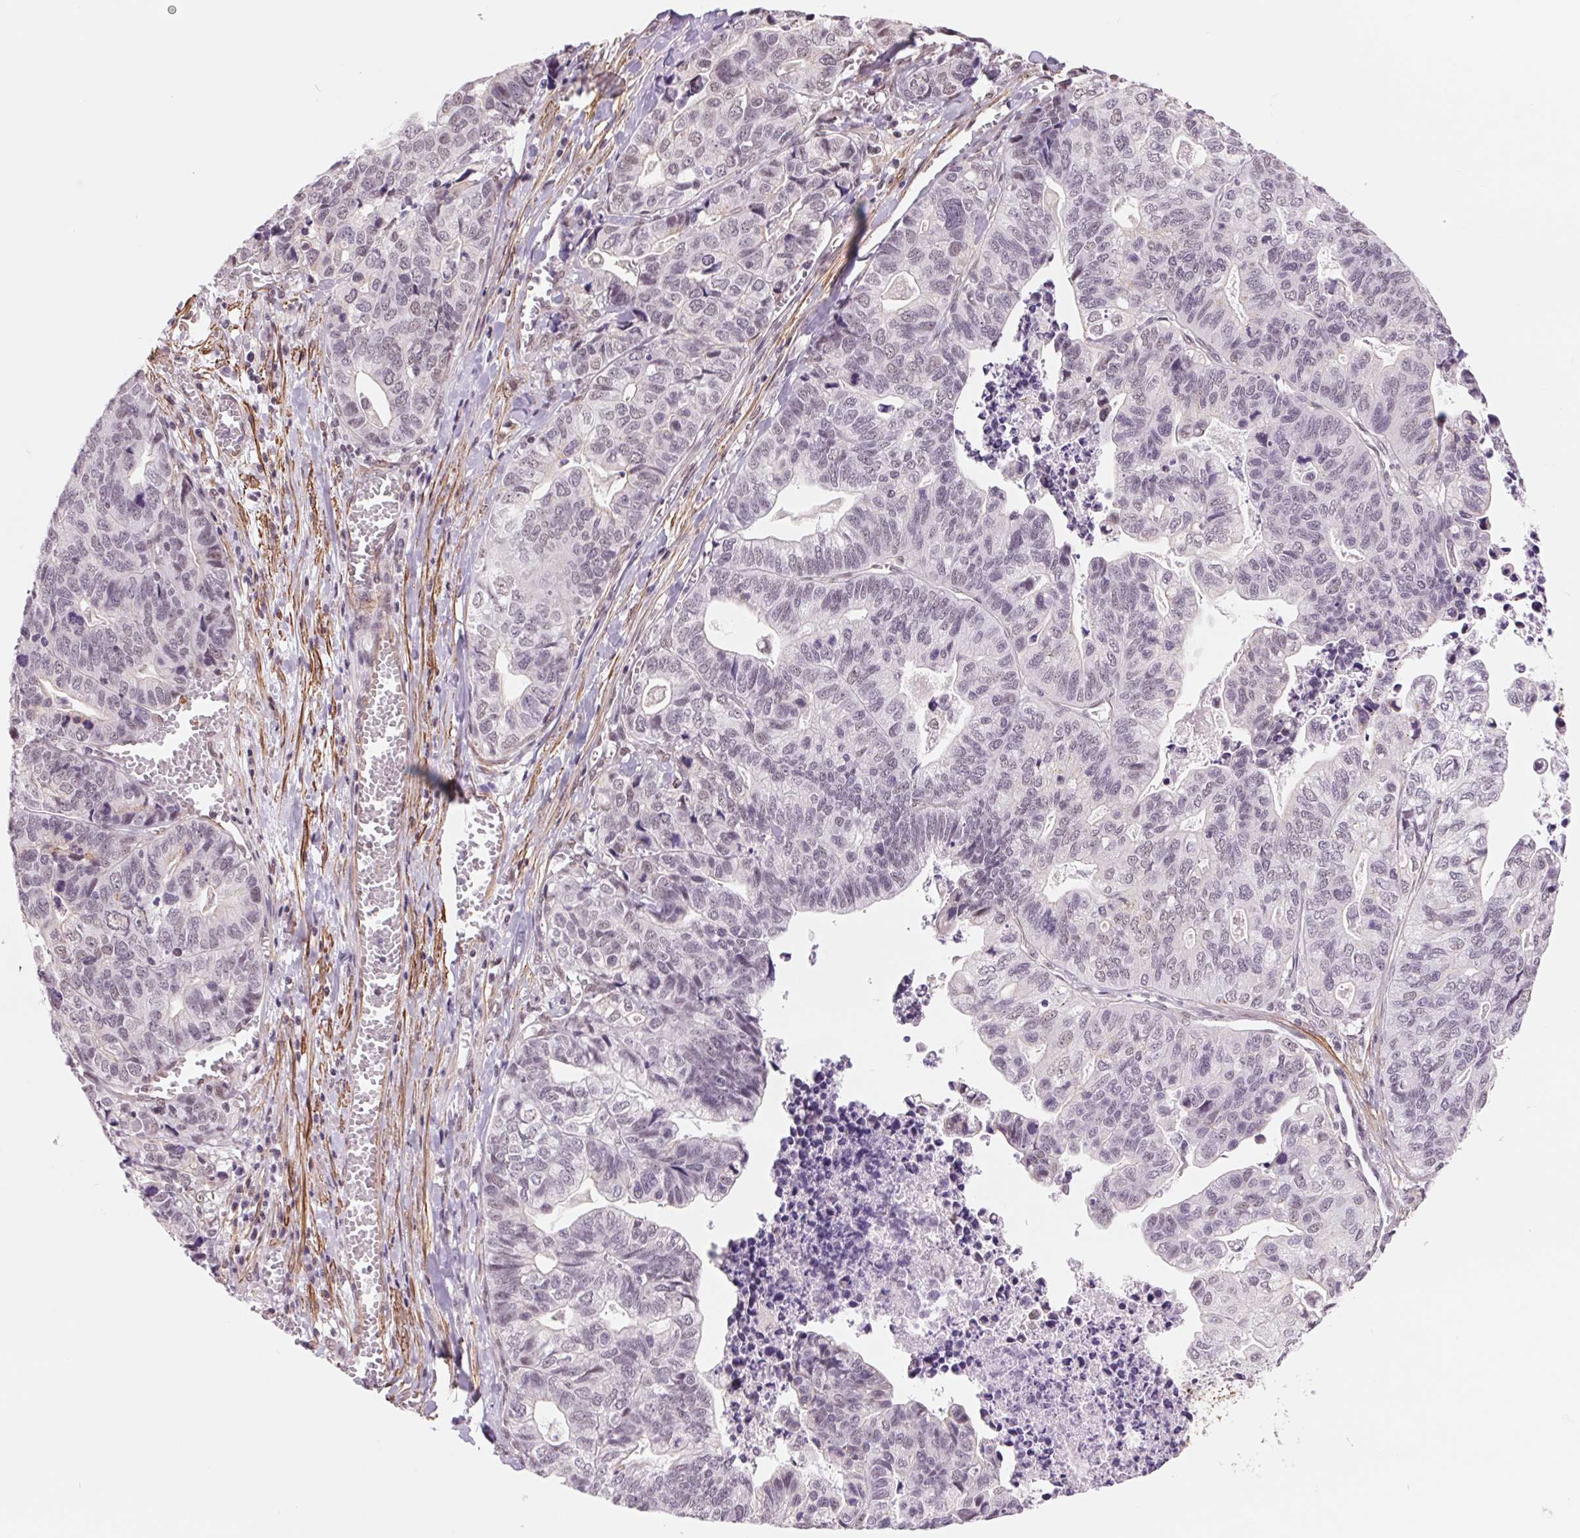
{"staining": {"intensity": "weak", "quantity": "25%-75%", "location": "nuclear"}, "tissue": "stomach cancer", "cell_type": "Tumor cells", "image_type": "cancer", "snomed": [{"axis": "morphology", "description": "Adenocarcinoma, NOS"}, {"axis": "topography", "description": "Stomach, upper"}], "caption": "Tumor cells display low levels of weak nuclear positivity in about 25%-75% of cells in stomach adenocarcinoma.", "gene": "BCAT1", "patient": {"sex": "female", "age": 67}}